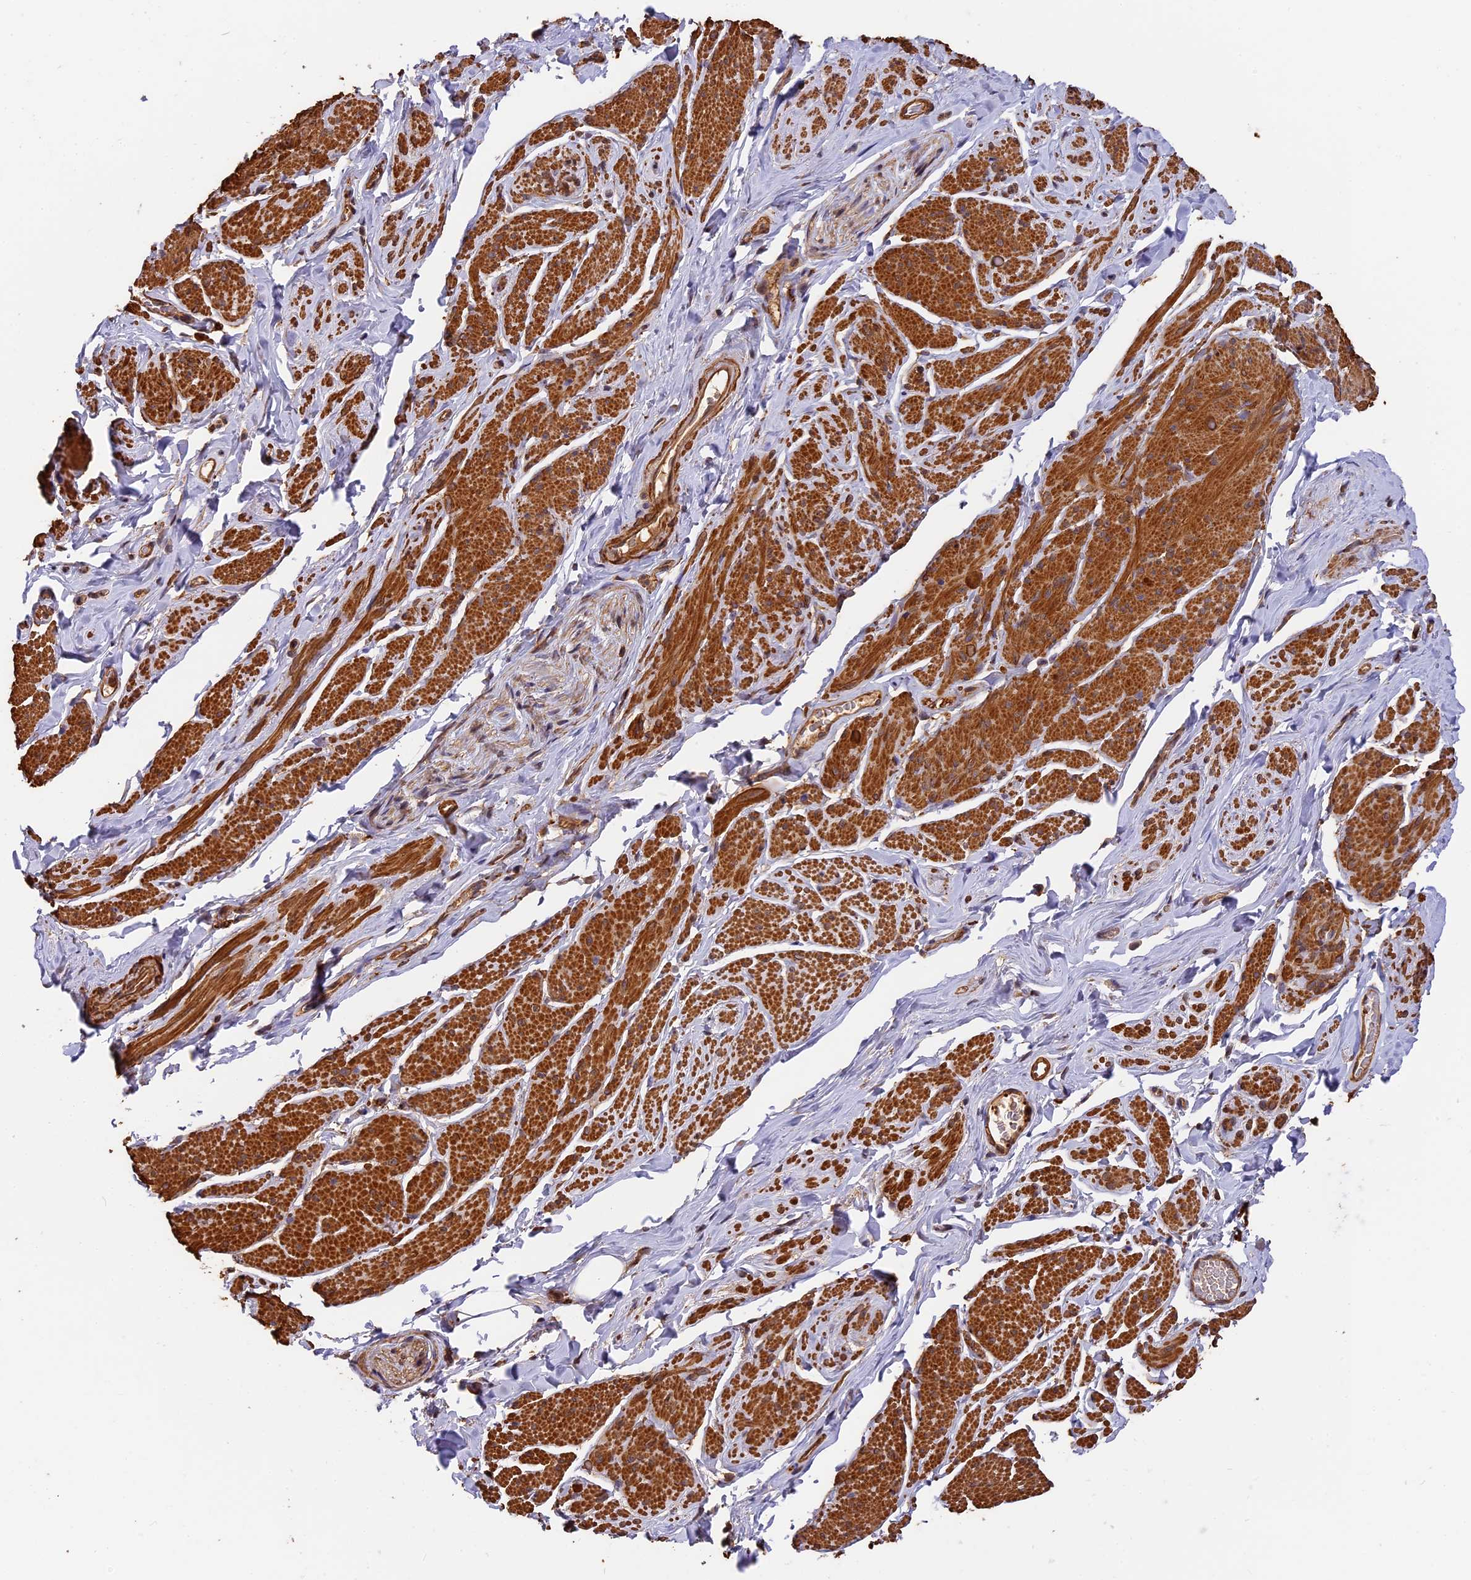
{"staining": {"intensity": "strong", "quantity": ">75%", "location": "cytoplasmic/membranous"}, "tissue": "smooth muscle", "cell_type": "Smooth muscle cells", "image_type": "normal", "snomed": [{"axis": "morphology", "description": "Normal tissue, NOS"}, {"axis": "topography", "description": "Smooth muscle"}, {"axis": "topography", "description": "Peripheral nerve tissue"}], "caption": "A high amount of strong cytoplasmic/membranous expression is present in about >75% of smooth muscle cells in unremarkable smooth muscle.", "gene": "MMP15", "patient": {"sex": "male", "age": 69}}